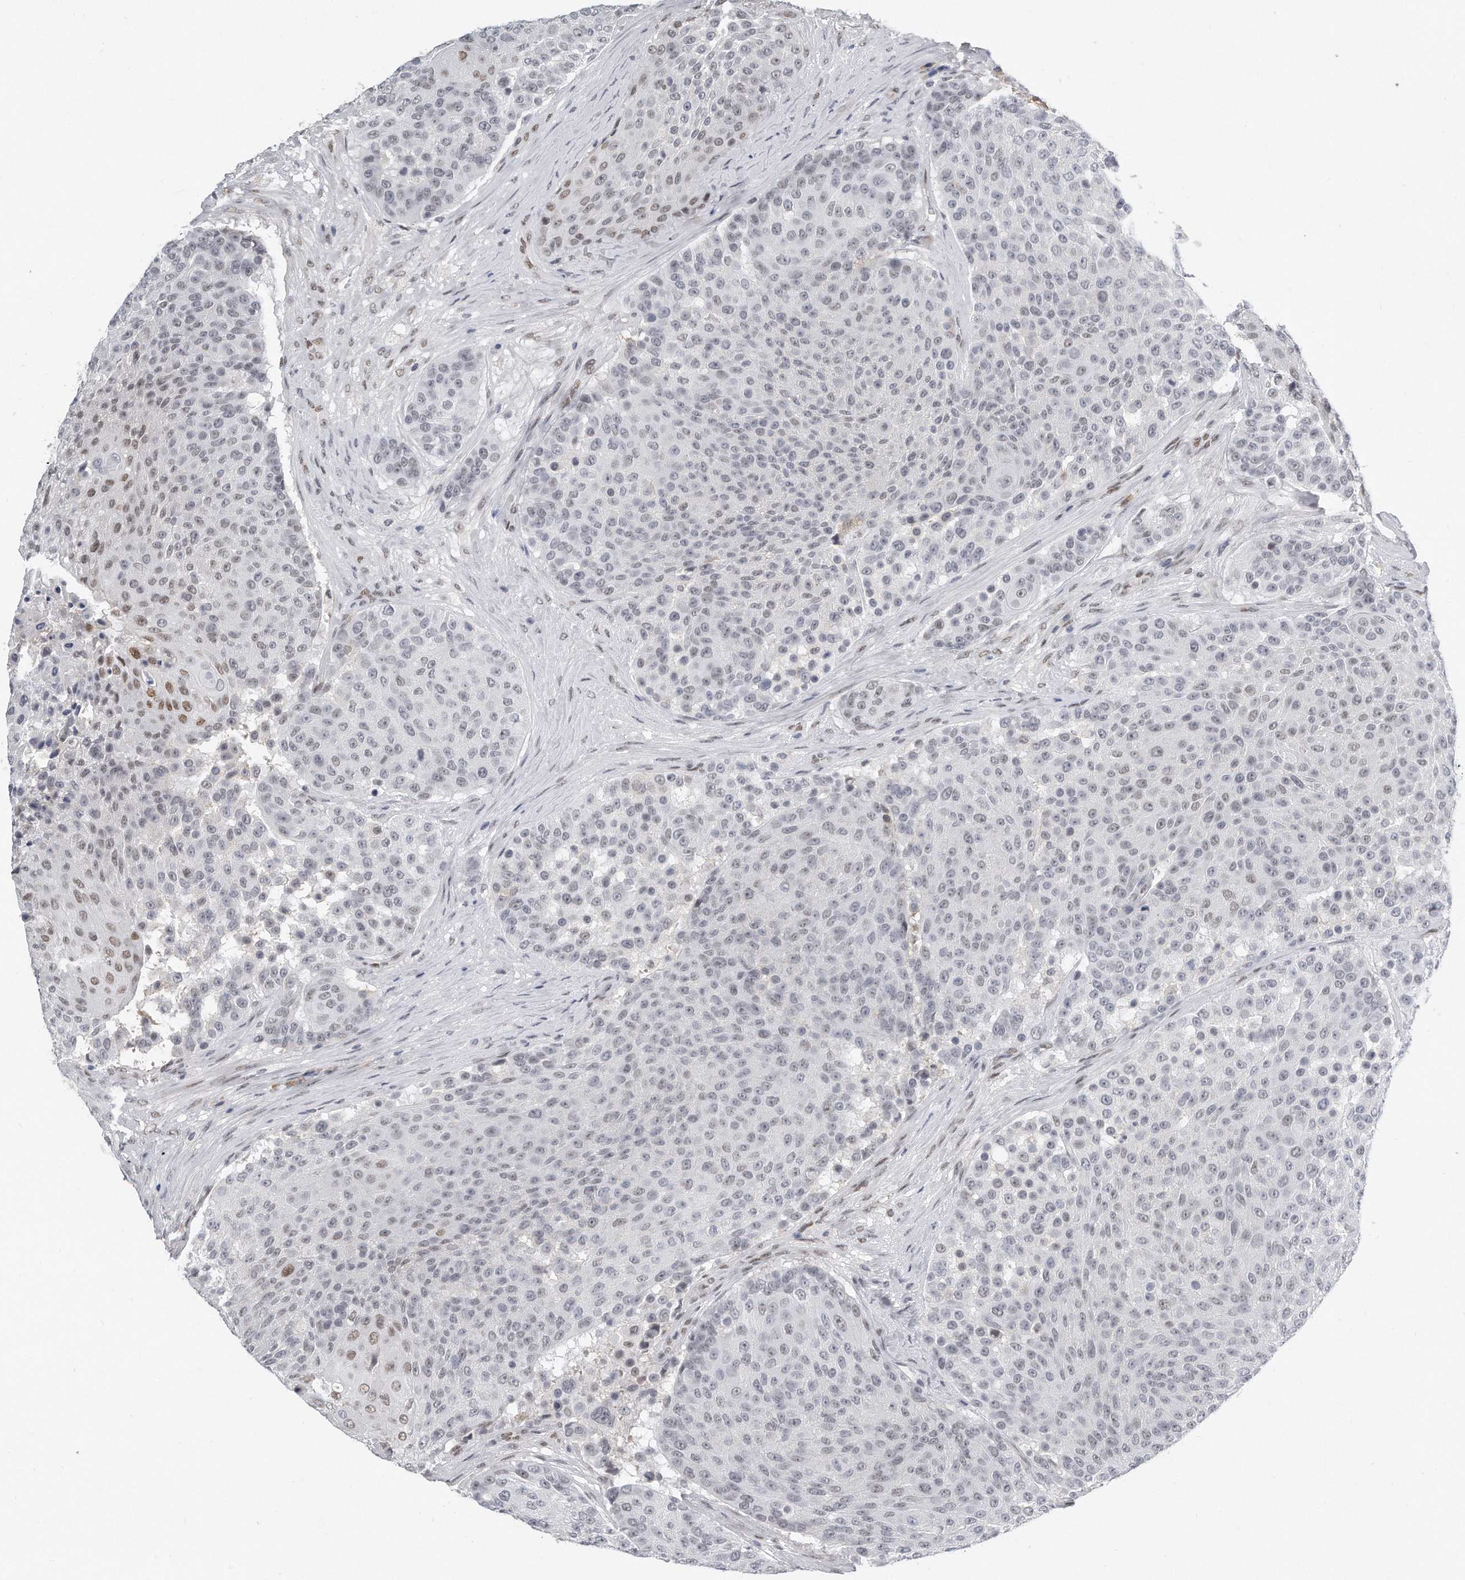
{"staining": {"intensity": "moderate", "quantity": "<25%", "location": "nuclear"}, "tissue": "urothelial cancer", "cell_type": "Tumor cells", "image_type": "cancer", "snomed": [{"axis": "morphology", "description": "Urothelial carcinoma, High grade"}, {"axis": "topography", "description": "Urinary bladder"}], "caption": "Urothelial cancer tissue displays moderate nuclear positivity in approximately <25% of tumor cells Nuclei are stained in blue.", "gene": "CTBP2", "patient": {"sex": "female", "age": 63}}